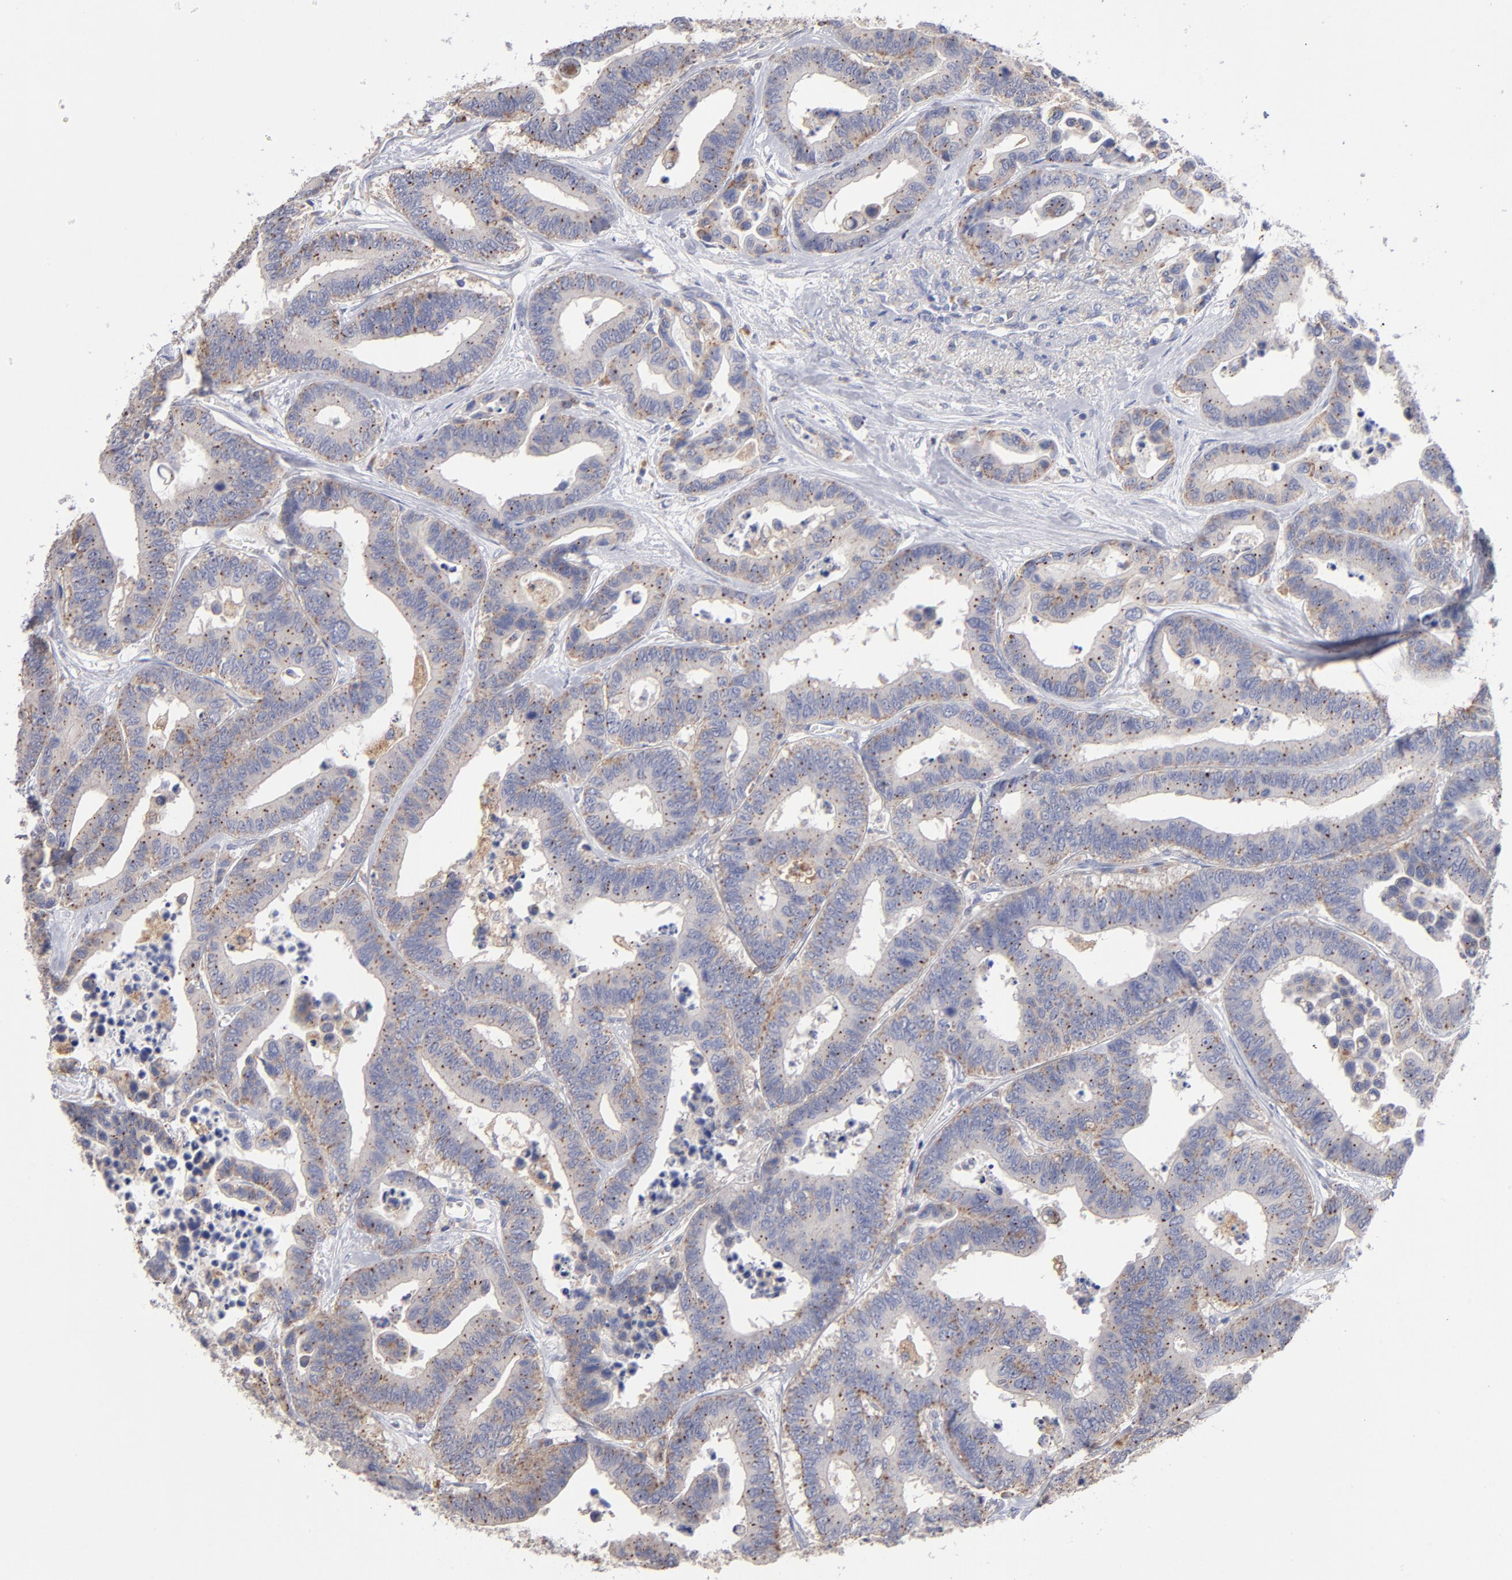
{"staining": {"intensity": "moderate", "quantity": ">75%", "location": "cytoplasmic/membranous"}, "tissue": "colorectal cancer", "cell_type": "Tumor cells", "image_type": "cancer", "snomed": [{"axis": "morphology", "description": "Adenocarcinoma, NOS"}, {"axis": "topography", "description": "Colon"}], "caption": "Immunohistochemical staining of human colorectal adenocarcinoma exhibits medium levels of moderate cytoplasmic/membranous expression in about >75% of tumor cells.", "gene": "RRAGB", "patient": {"sex": "male", "age": 82}}